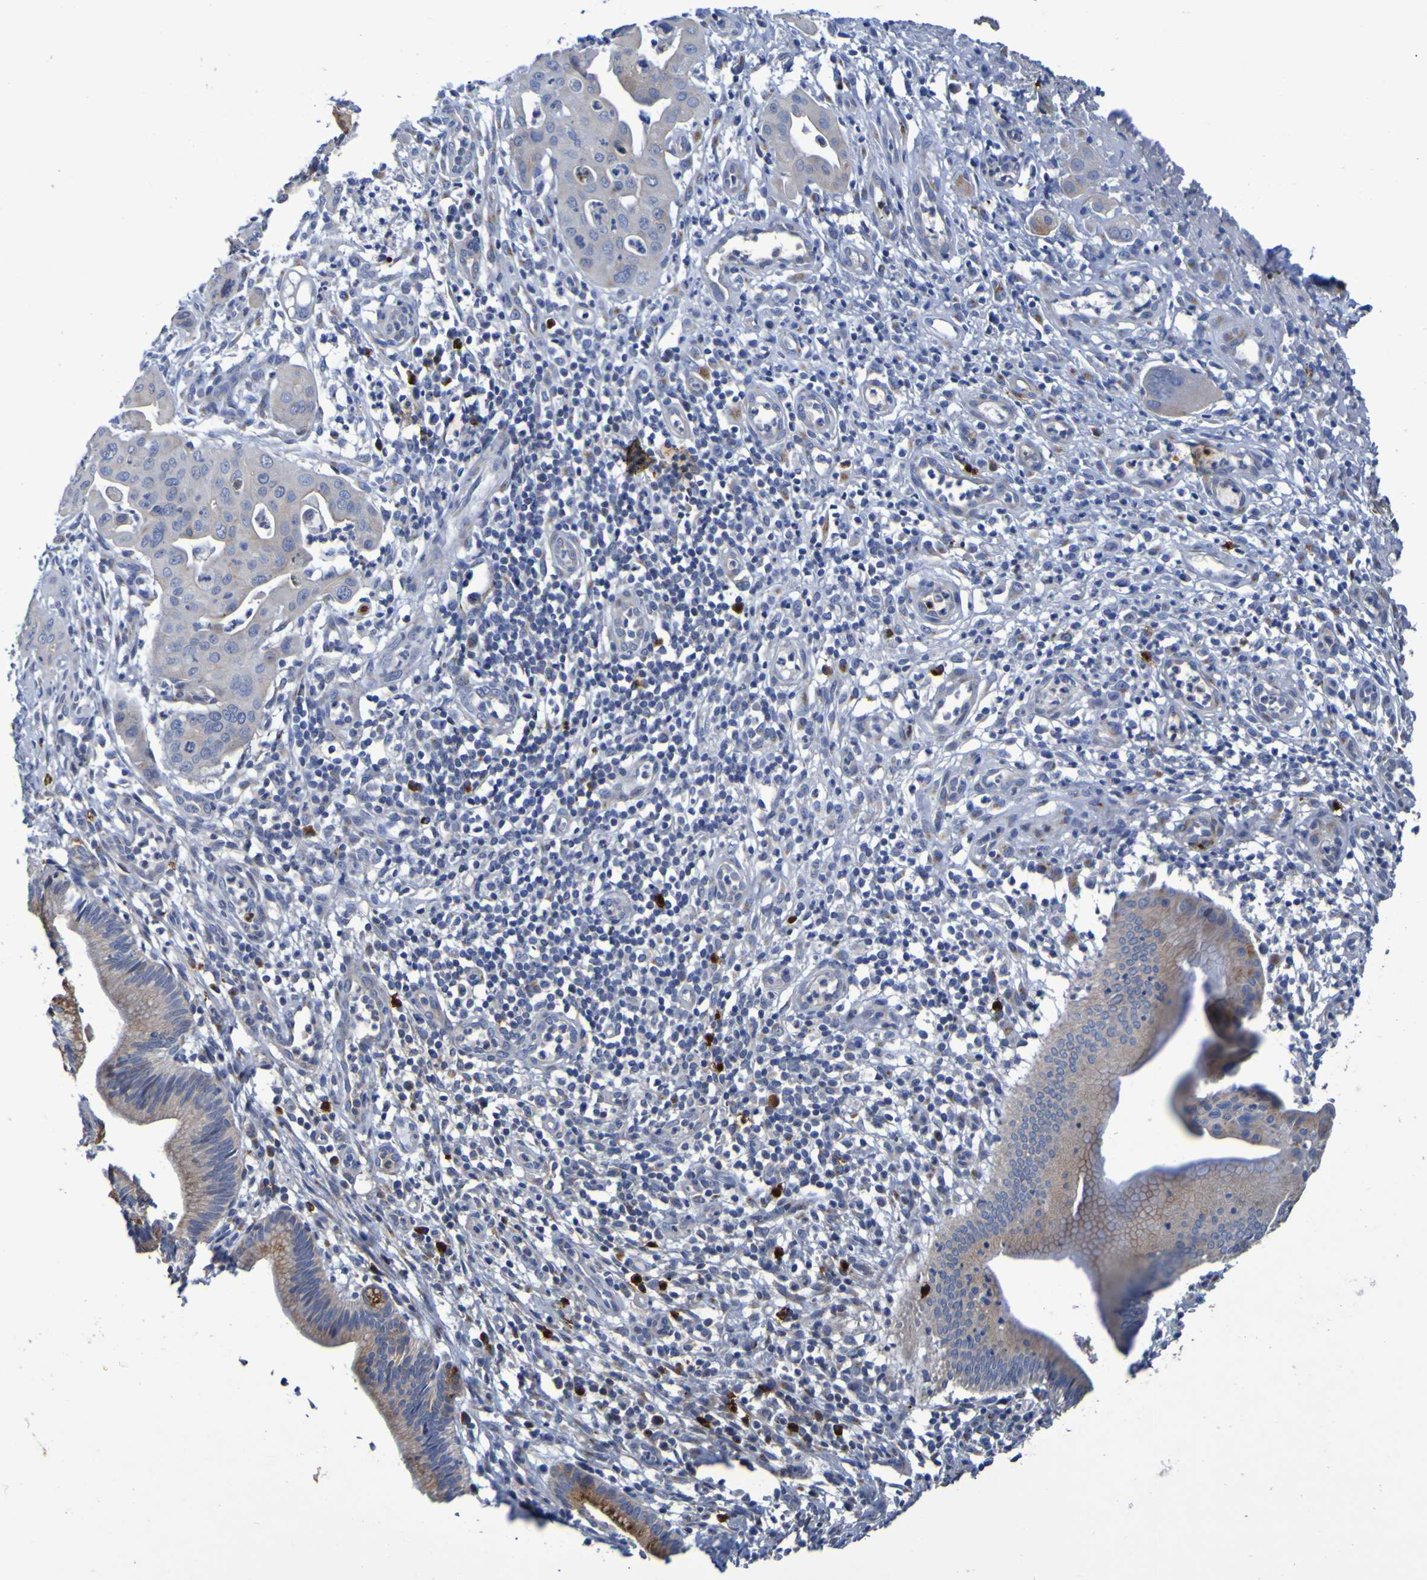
{"staining": {"intensity": "moderate", "quantity": "25%-75%", "location": "cytoplasmic/membranous"}, "tissue": "pancreatic cancer", "cell_type": "Tumor cells", "image_type": "cancer", "snomed": [{"axis": "morphology", "description": "Adenocarcinoma, NOS"}, {"axis": "topography", "description": "Pancreas"}], "caption": "DAB immunohistochemical staining of adenocarcinoma (pancreatic) demonstrates moderate cytoplasmic/membranous protein positivity in about 25%-75% of tumor cells. (DAB IHC, brown staining for protein, blue staining for nuclei).", "gene": "C11orf24", "patient": {"sex": "female", "age": 75}}